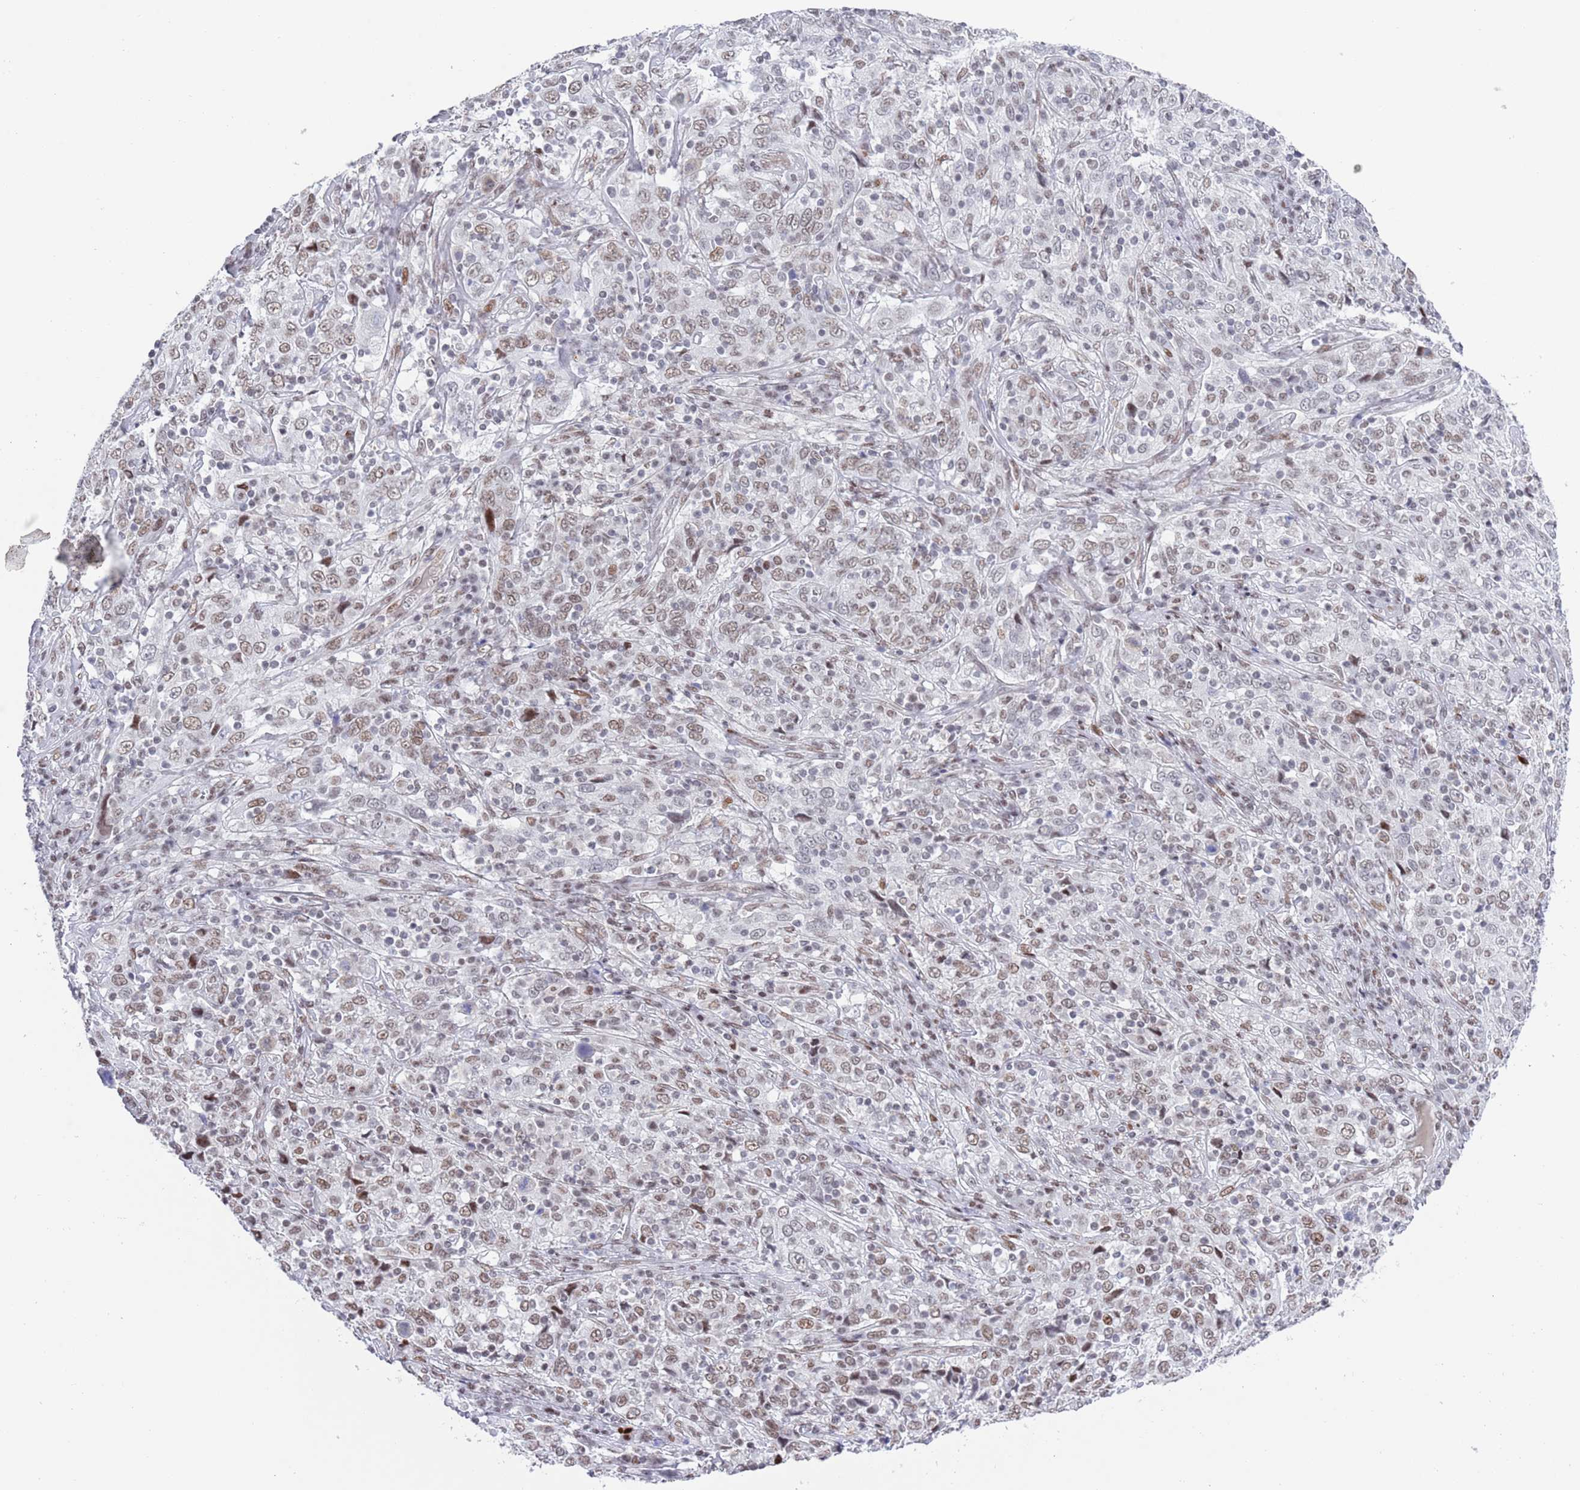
{"staining": {"intensity": "weak", "quantity": ">75%", "location": "nuclear"}, "tissue": "cervical cancer", "cell_type": "Tumor cells", "image_type": "cancer", "snomed": [{"axis": "morphology", "description": "Squamous cell carcinoma, NOS"}, {"axis": "topography", "description": "Cervix"}], "caption": "Immunohistochemistry of human cervical squamous cell carcinoma reveals low levels of weak nuclear positivity in approximately >75% of tumor cells.", "gene": "ZNF382", "patient": {"sex": "female", "age": 46}}